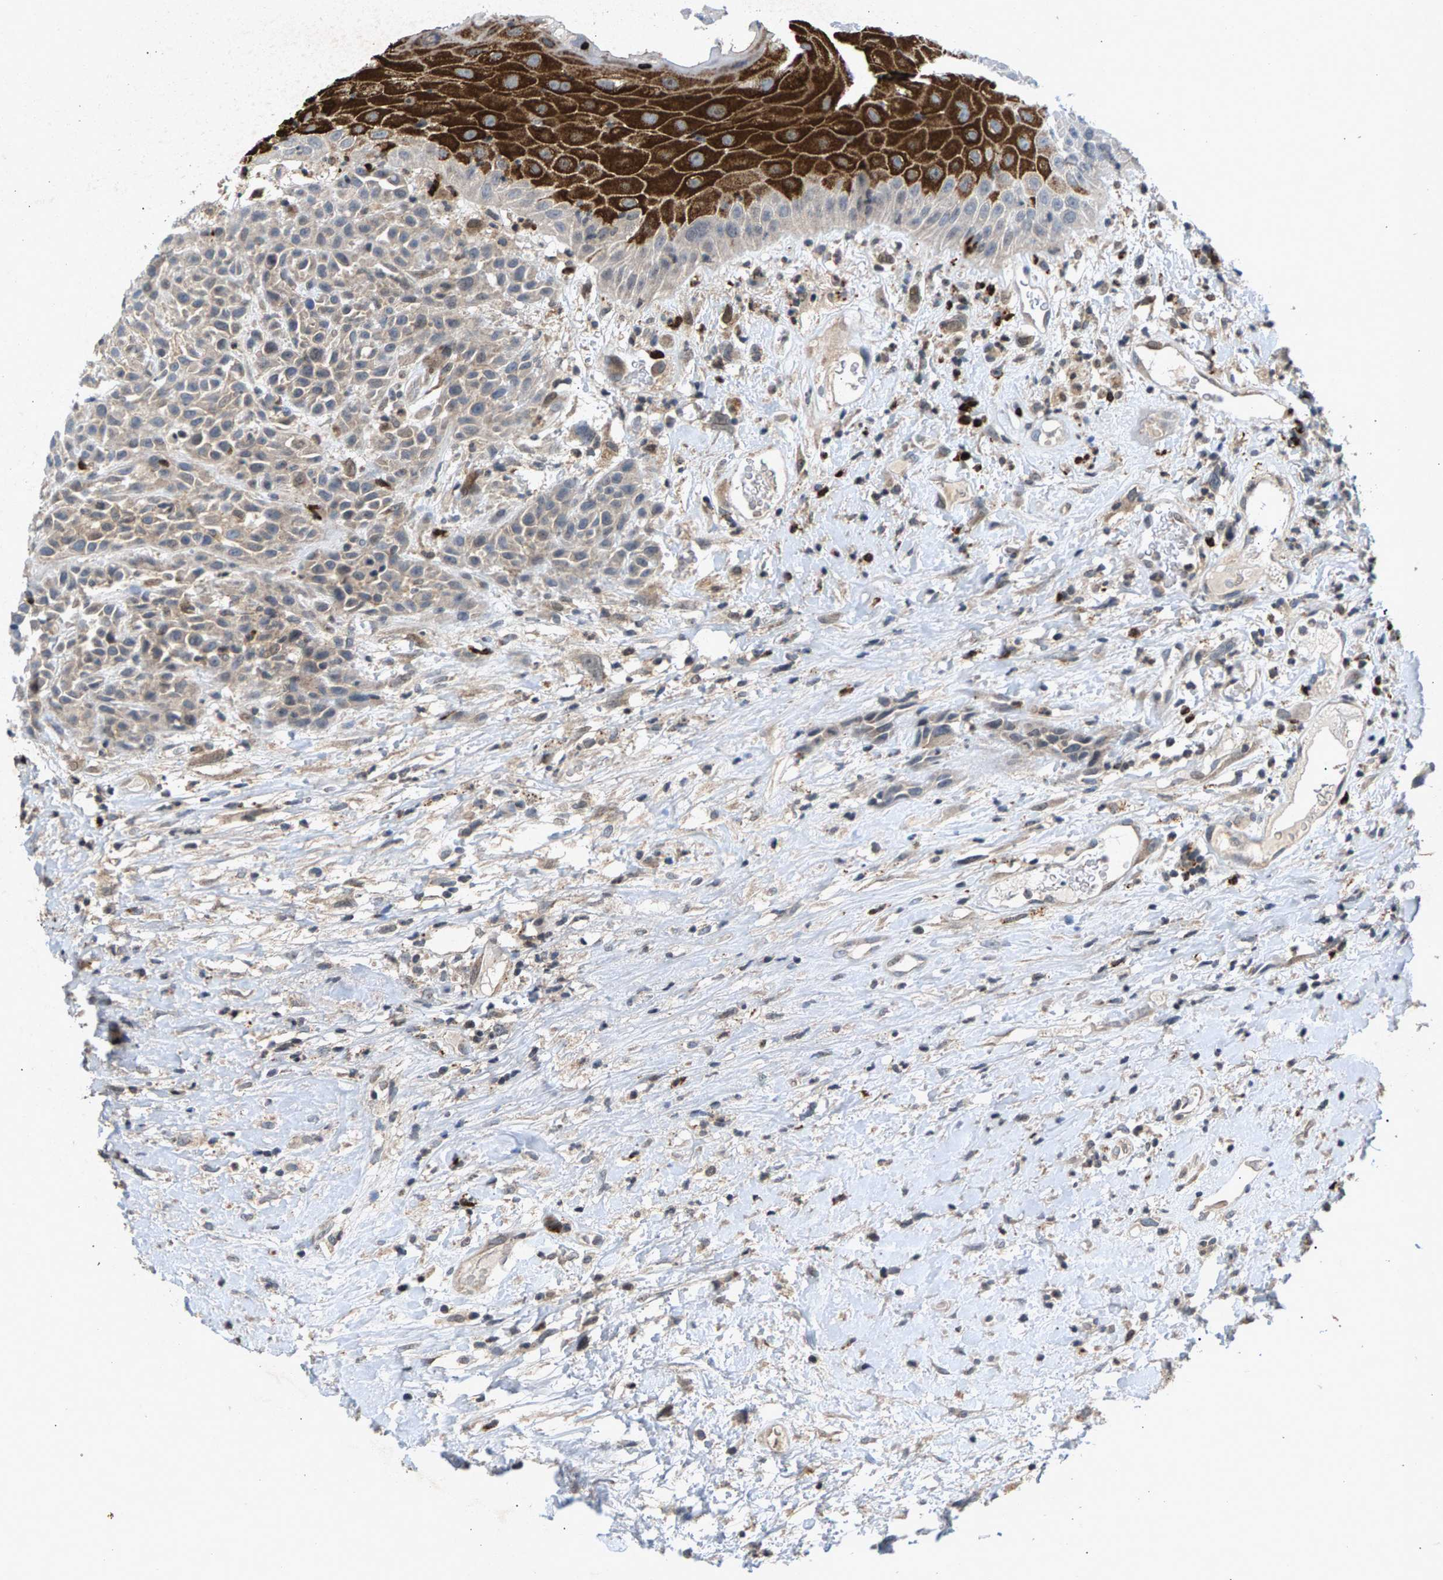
{"staining": {"intensity": "weak", "quantity": ">75%", "location": "cytoplasmic/membranous"}, "tissue": "head and neck cancer", "cell_type": "Tumor cells", "image_type": "cancer", "snomed": [{"axis": "morphology", "description": "Normal tissue, NOS"}, {"axis": "morphology", "description": "Squamous cell carcinoma, NOS"}, {"axis": "topography", "description": "Cartilage tissue"}, {"axis": "topography", "description": "Head-Neck"}], "caption": "Weak cytoplasmic/membranous positivity is present in about >75% of tumor cells in head and neck cancer (squamous cell carcinoma).", "gene": "ZPR1", "patient": {"sex": "male", "age": 62}}